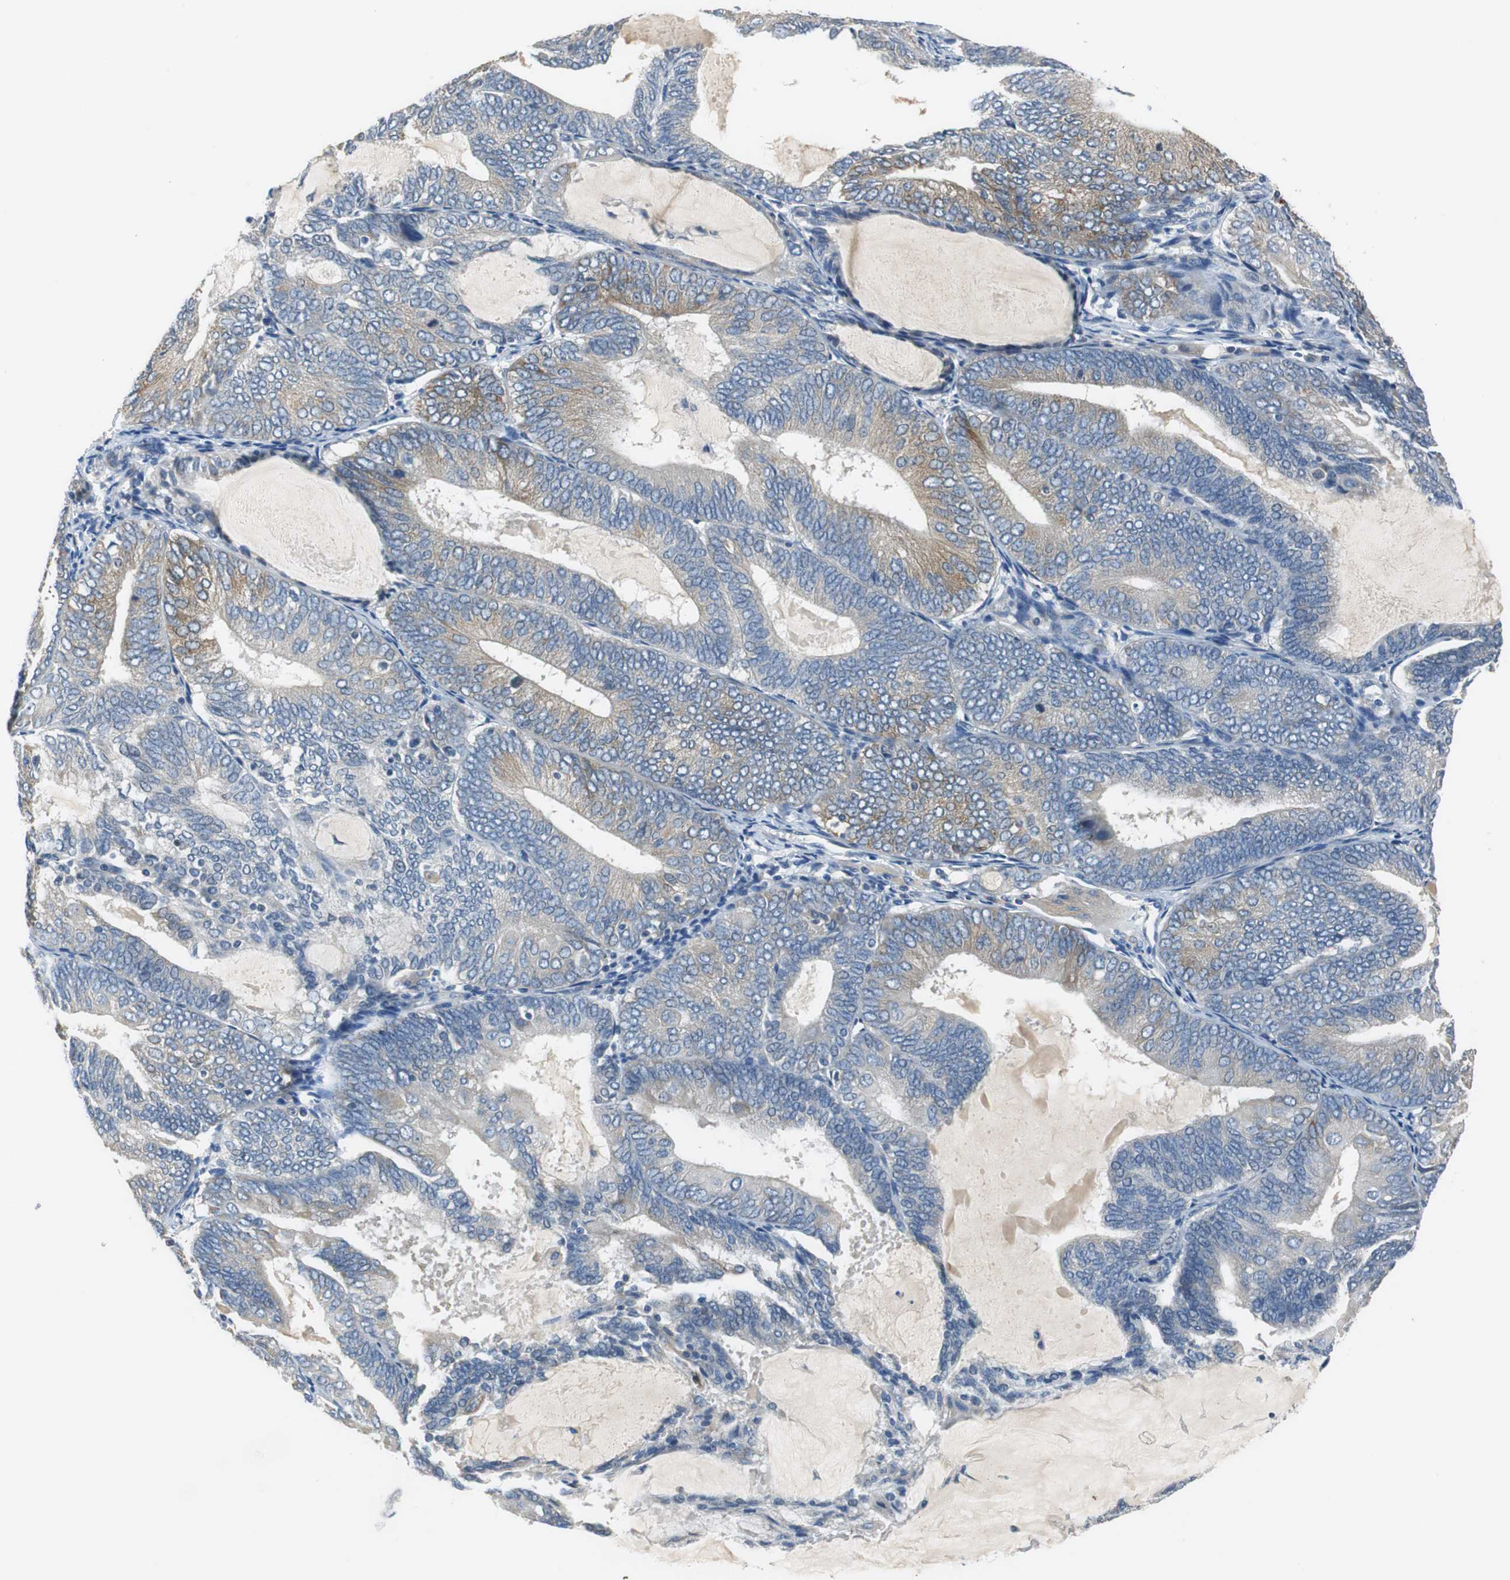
{"staining": {"intensity": "weak", "quantity": "25%-75%", "location": "cytoplasmic/membranous"}, "tissue": "endometrial cancer", "cell_type": "Tumor cells", "image_type": "cancer", "snomed": [{"axis": "morphology", "description": "Adenocarcinoma, NOS"}, {"axis": "topography", "description": "Endometrium"}], "caption": "Endometrial cancer (adenocarcinoma) stained for a protein demonstrates weak cytoplasmic/membranous positivity in tumor cells.", "gene": "FADS2", "patient": {"sex": "female", "age": 81}}